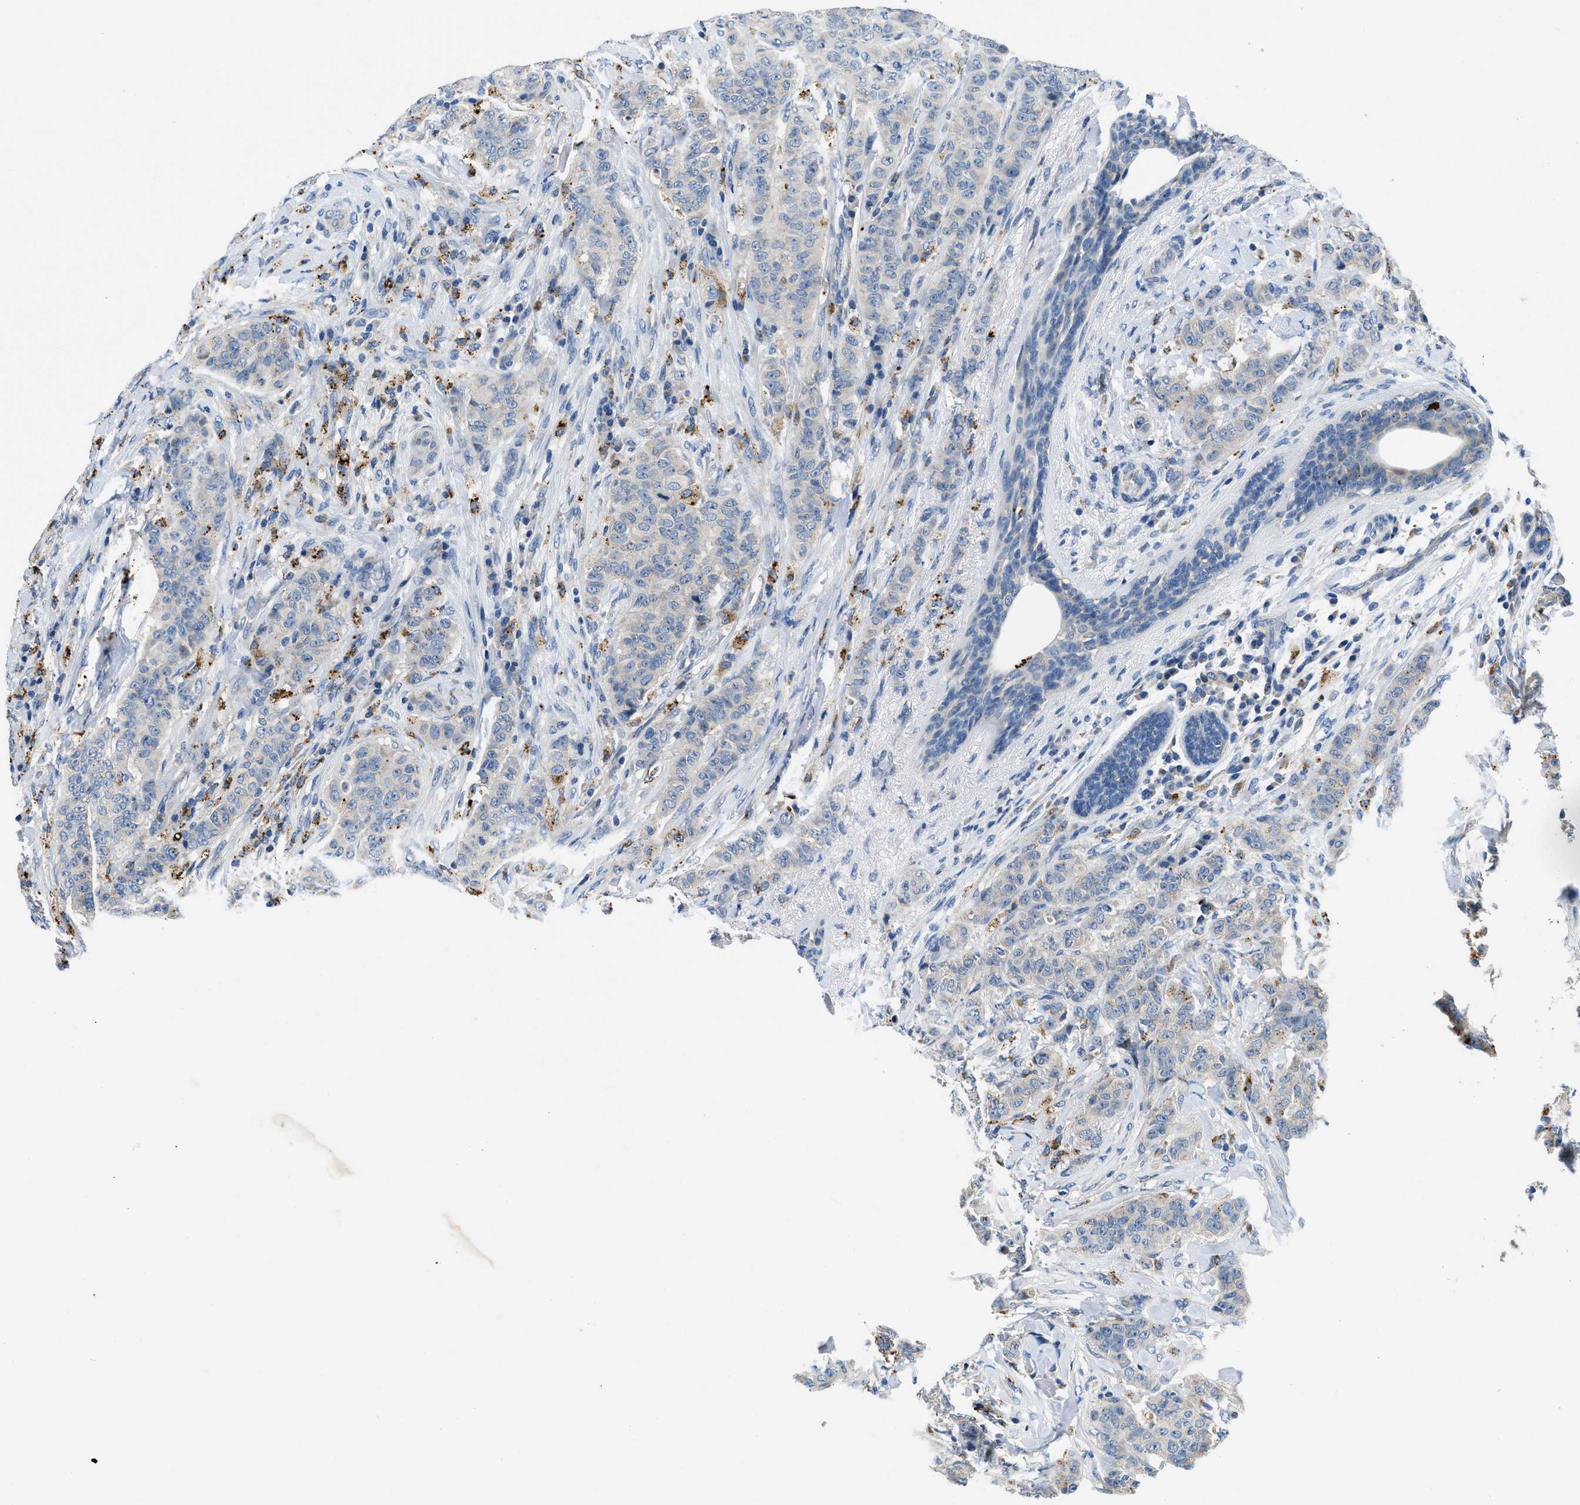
{"staining": {"intensity": "weak", "quantity": "<25%", "location": "cytoplasmic/membranous"}, "tissue": "breast cancer", "cell_type": "Tumor cells", "image_type": "cancer", "snomed": [{"axis": "morphology", "description": "Normal tissue, NOS"}, {"axis": "morphology", "description": "Duct carcinoma"}, {"axis": "topography", "description": "Breast"}], "caption": "A high-resolution micrograph shows immunohistochemistry staining of intraductal carcinoma (breast), which shows no significant staining in tumor cells. Brightfield microscopy of immunohistochemistry stained with DAB (3,3'-diaminobenzidine) (brown) and hematoxylin (blue), captured at high magnification.", "gene": "ADGRE3", "patient": {"sex": "female", "age": 40}}